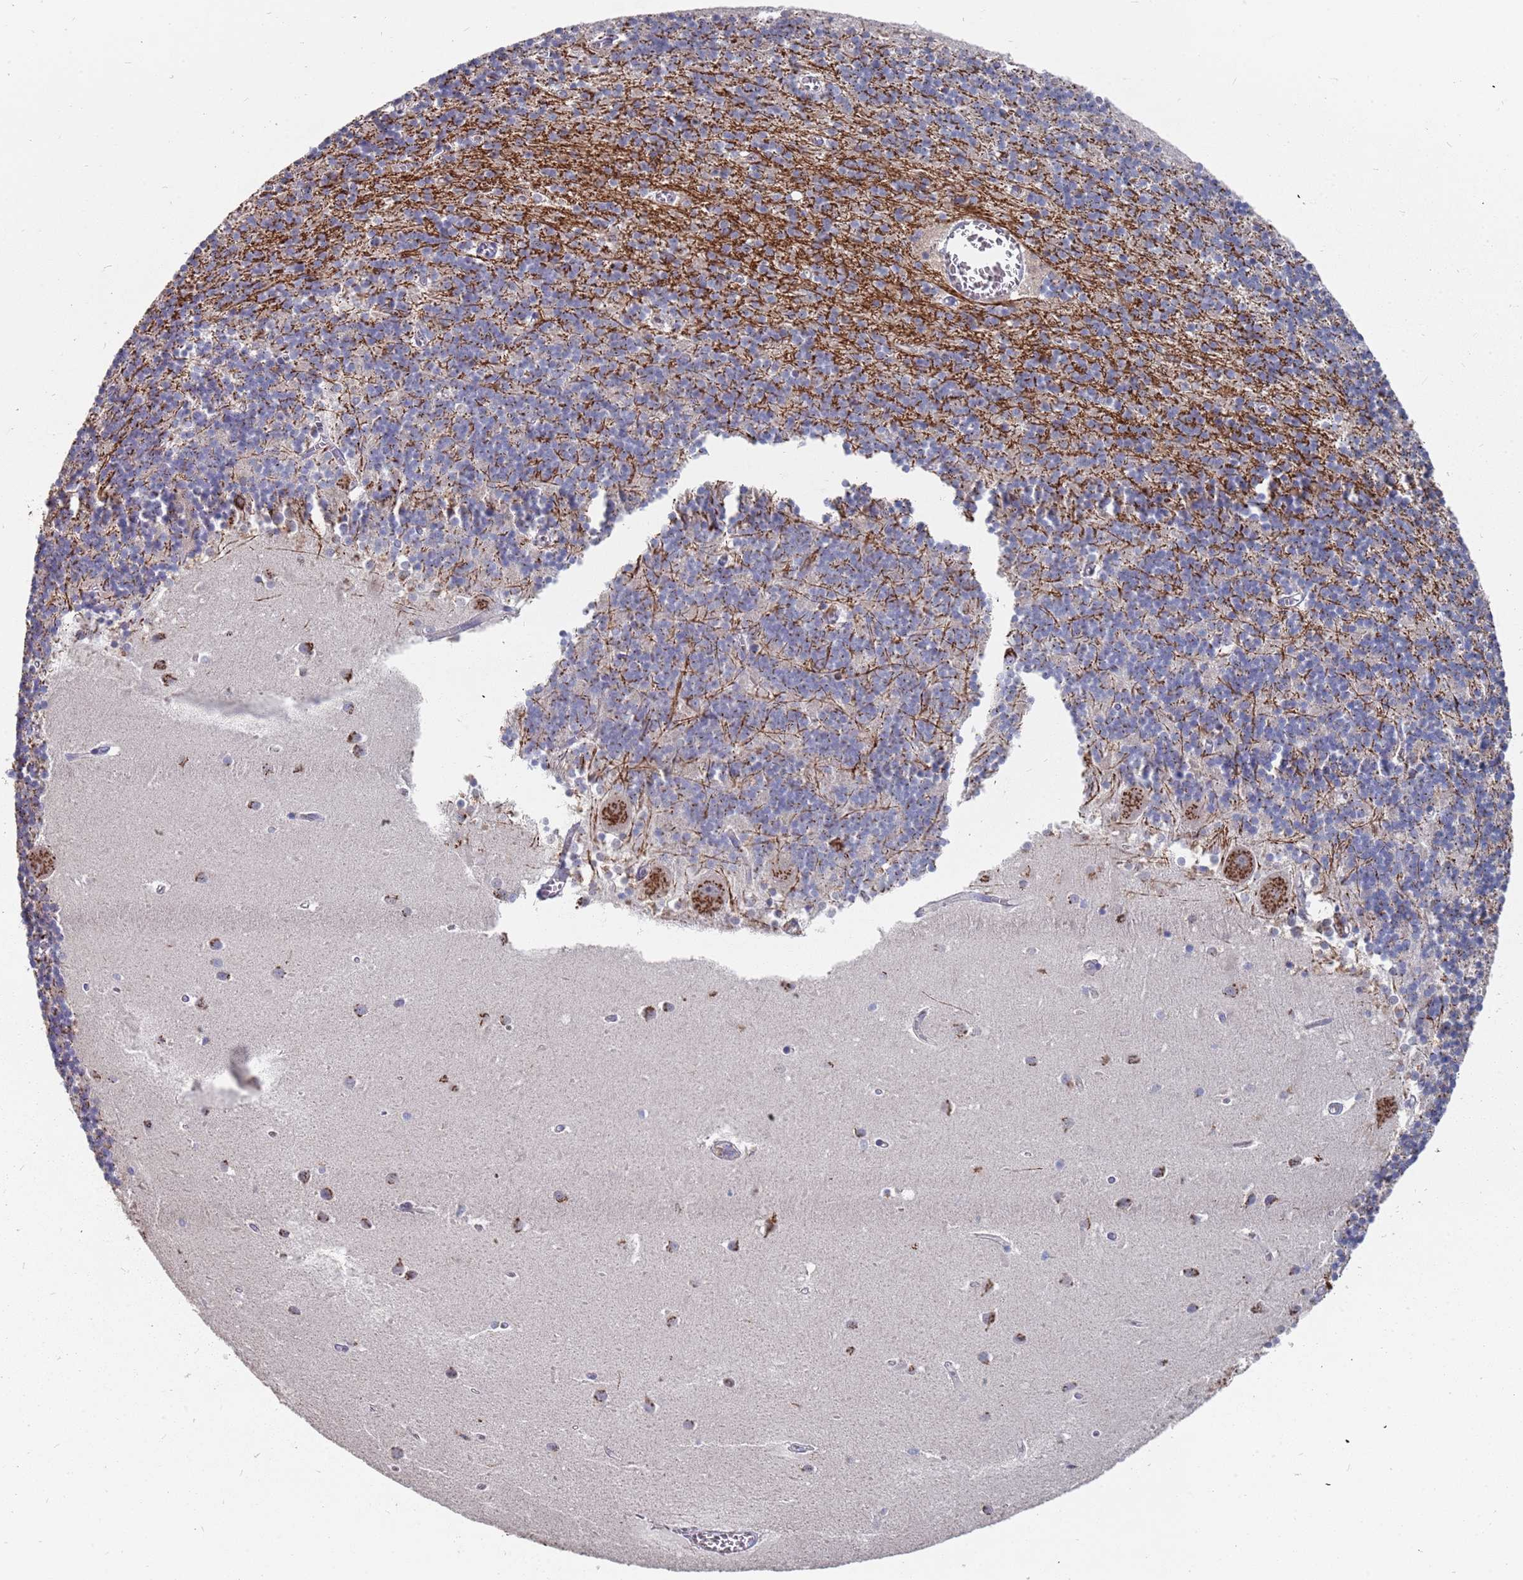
{"staining": {"intensity": "weak", "quantity": "<25%", "location": "cytoplasmic/membranous"}, "tissue": "cerebellum", "cell_type": "Cells in granular layer", "image_type": "normal", "snomed": [{"axis": "morphology", "description": "Normal tissue, NOS"}, {"axis": "topography", "description": "Cerebellum"}], "caption": "This photomicrograph is of normal cerebellum stained with immunohistochemistry to label a protein in brown with the nuclei are counter-stained blue. There is no expression in cells in granular layer. (Immunohistochemistry (ihc), brightfield microscopy, high magnification).", "gene": "TCEANC2", "patient": {"sex": "male", "age": 54}}